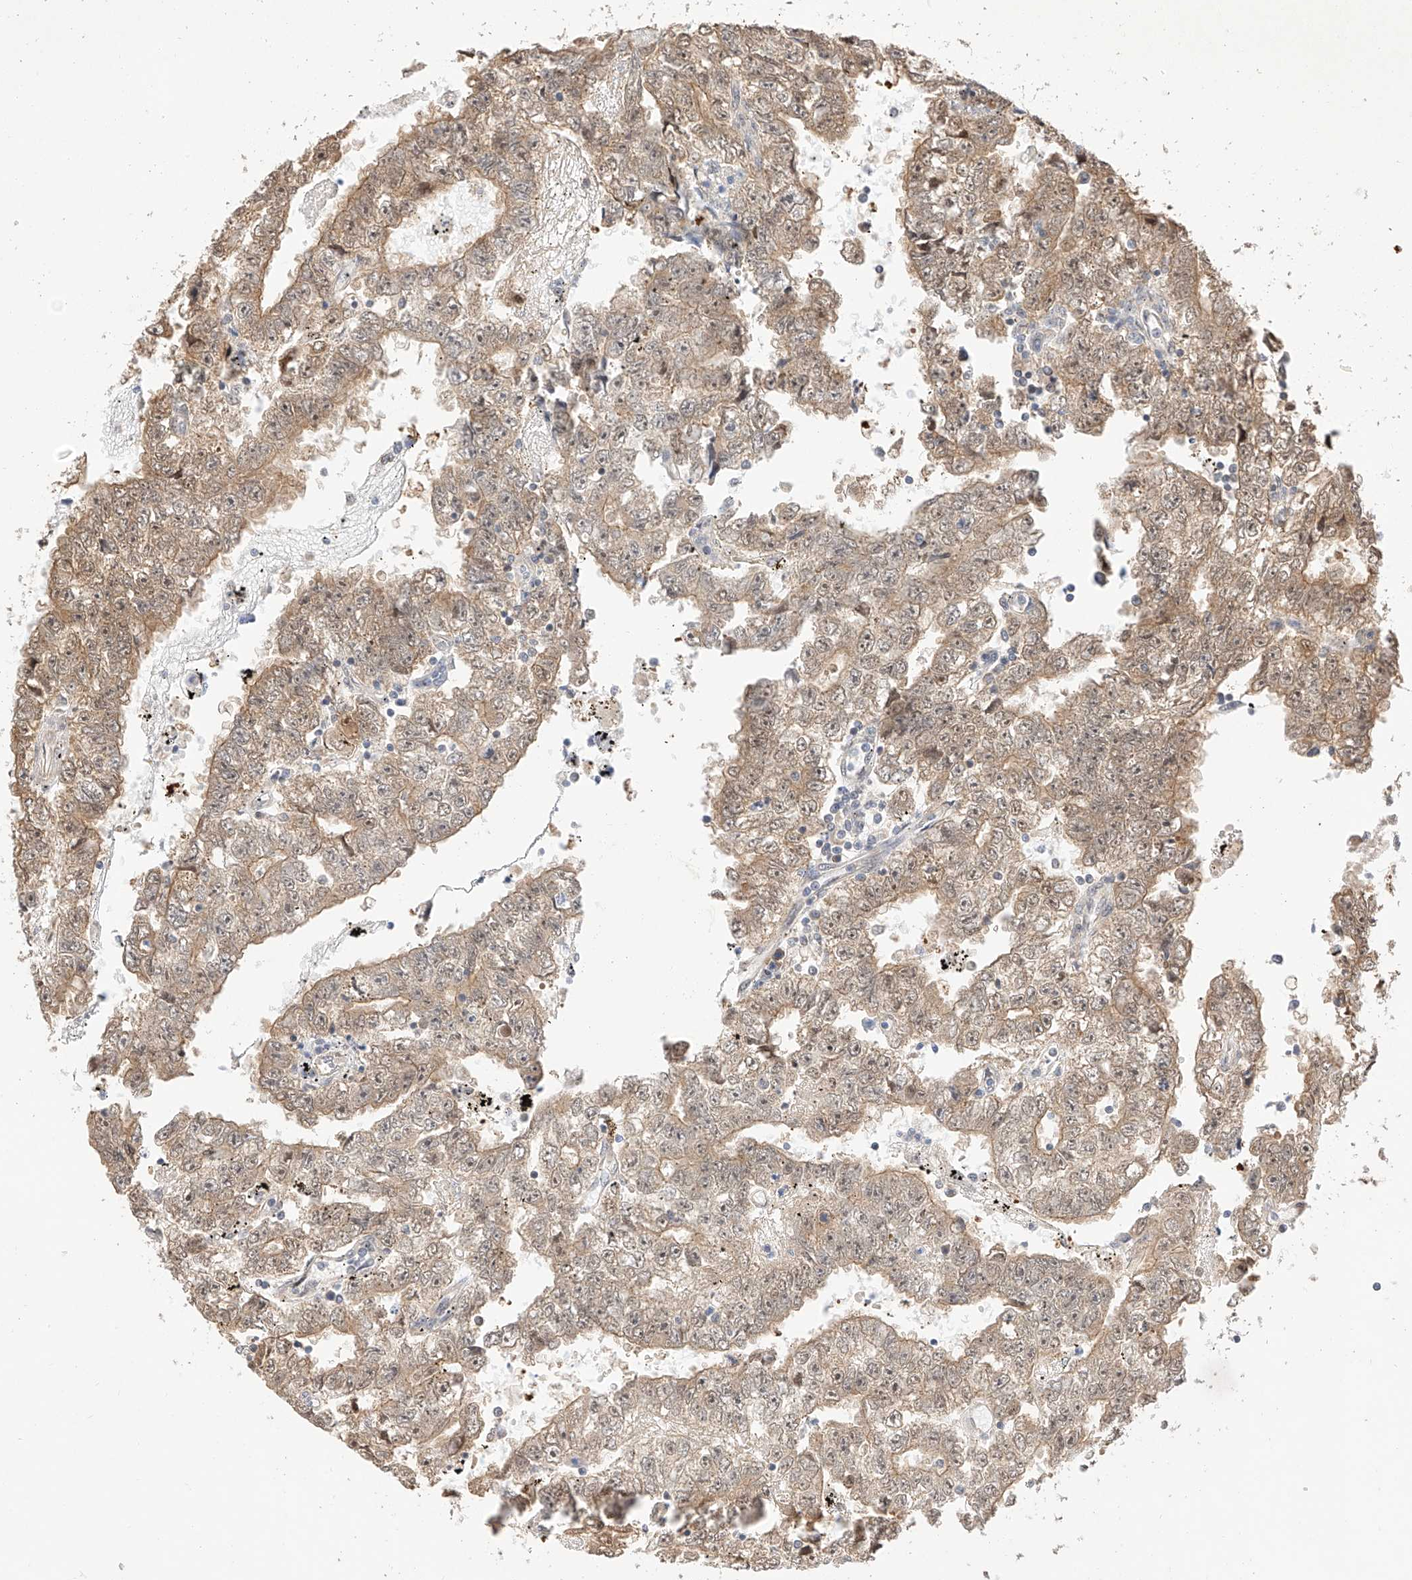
{"staining": {"intensity": "weak", "quantity": ">75%", "location": "cytoplasmic/membranous,nuclear"}, "tissue": "testis cancer", "cell_type": "Tumor cells", "image_type": "cancer", "snomed": [{"axis": "morphology", "description": "Carcinoma, Embryonal, NOS"}, {"axis": "topography", "description": "Testis"}], "caption": "IHC image of human testis cancer stained for a protein (brown), which reveals low levels of weak cytoplasmic/membranous and nuclear positivity in about >75% of tumor cells.", "gene": "EIF4H", "patient": {"sex": "male", "age": 25}}